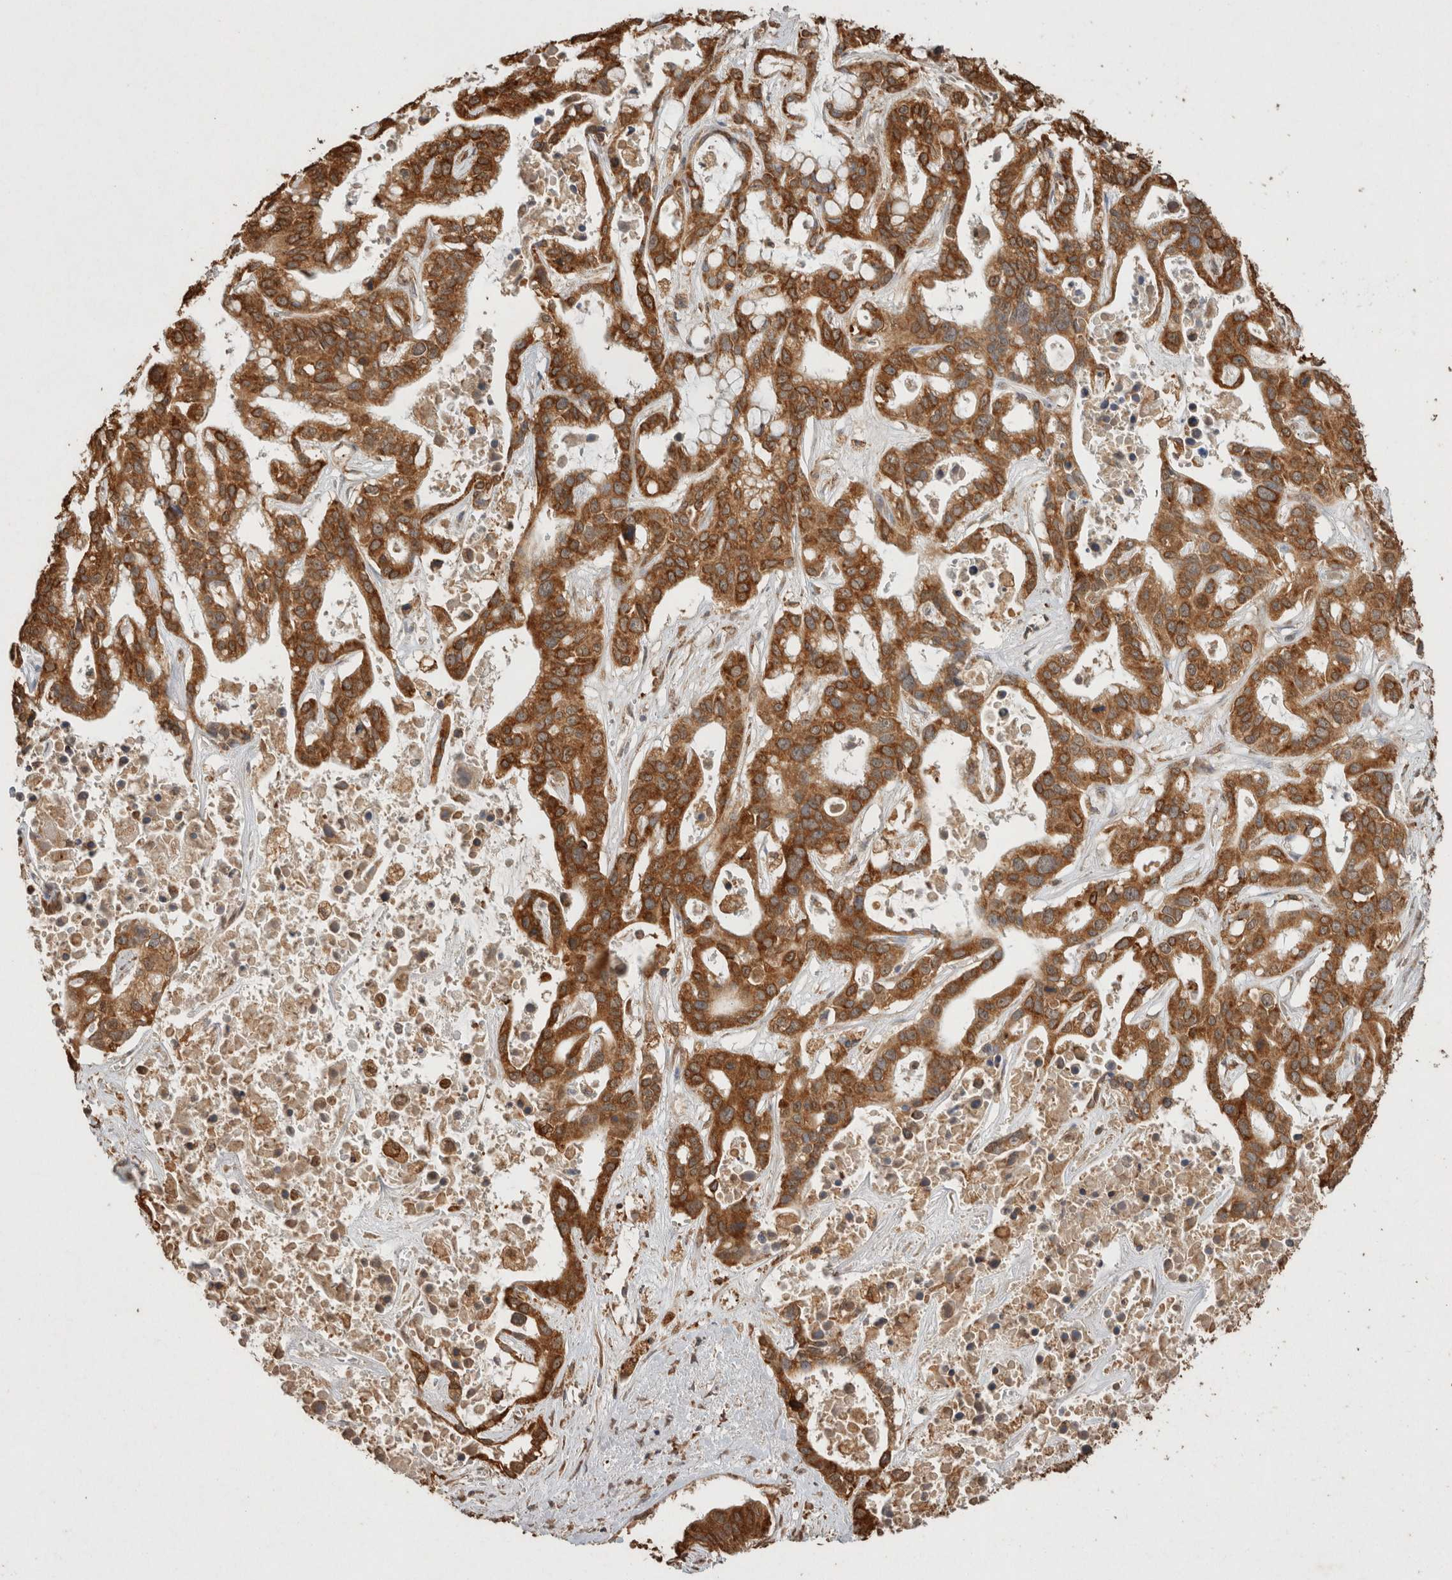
{"staining": {"intensity": "moderate", "quantity": ">75%", "location": "cytoplasmic/membranous"}, "tissue": "liver cancer", "cell_type": "Tumor cells", "image_type": "cancer", "snomed": [{"axis": "morphology", "description": "Cholangiocarcinoma"}, {"axis": "topography", "description": "Liver"}], "caption": "Protein analysis of liver cholangiocarcinoma tissue shows moderate cytoplasmic/membranous positivity in approximately >75% of tumor cells.", "gene": "ERAP1", "patient": {"sex": "female", "age": 65}}